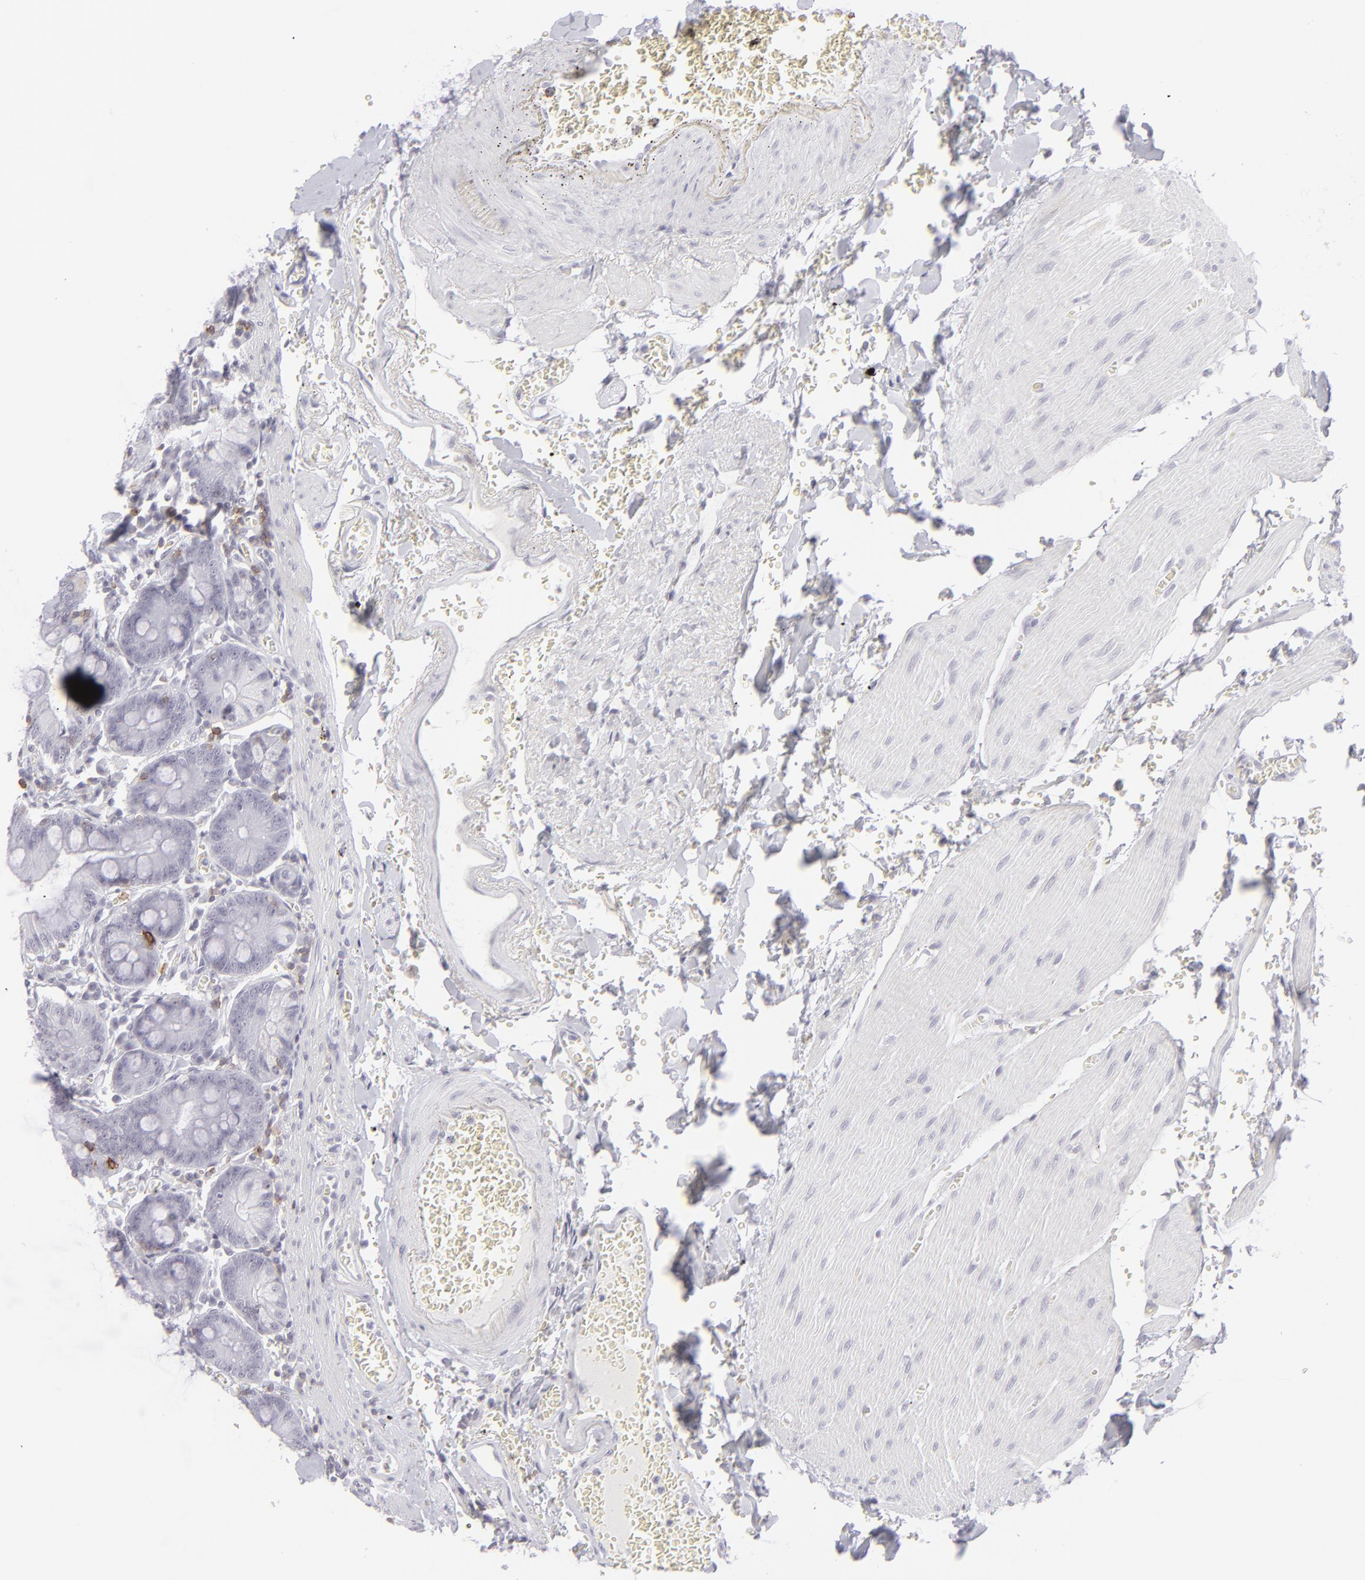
{"staining": {"intensity": "negative", "quantity": "none", "location": "none"}, "tissue": "small intestine", "cell_type": "Glandular cells", "image_type": "normal", "snomed": [{"axis": "morphology", "description": "Normal tissue, NOS"}, {"axis": "topography", "description": "Small intestine"}], "caption": "Immunohistochemical staining of unremarkable human small intestine demonstrates no significant staining in glandular cells. The staining is performed using DAB brown chromogen with nuclei counter-stained in using hematoxylin.", "gene": "CD7", "patient": {"sex": "male", "age": 71}}